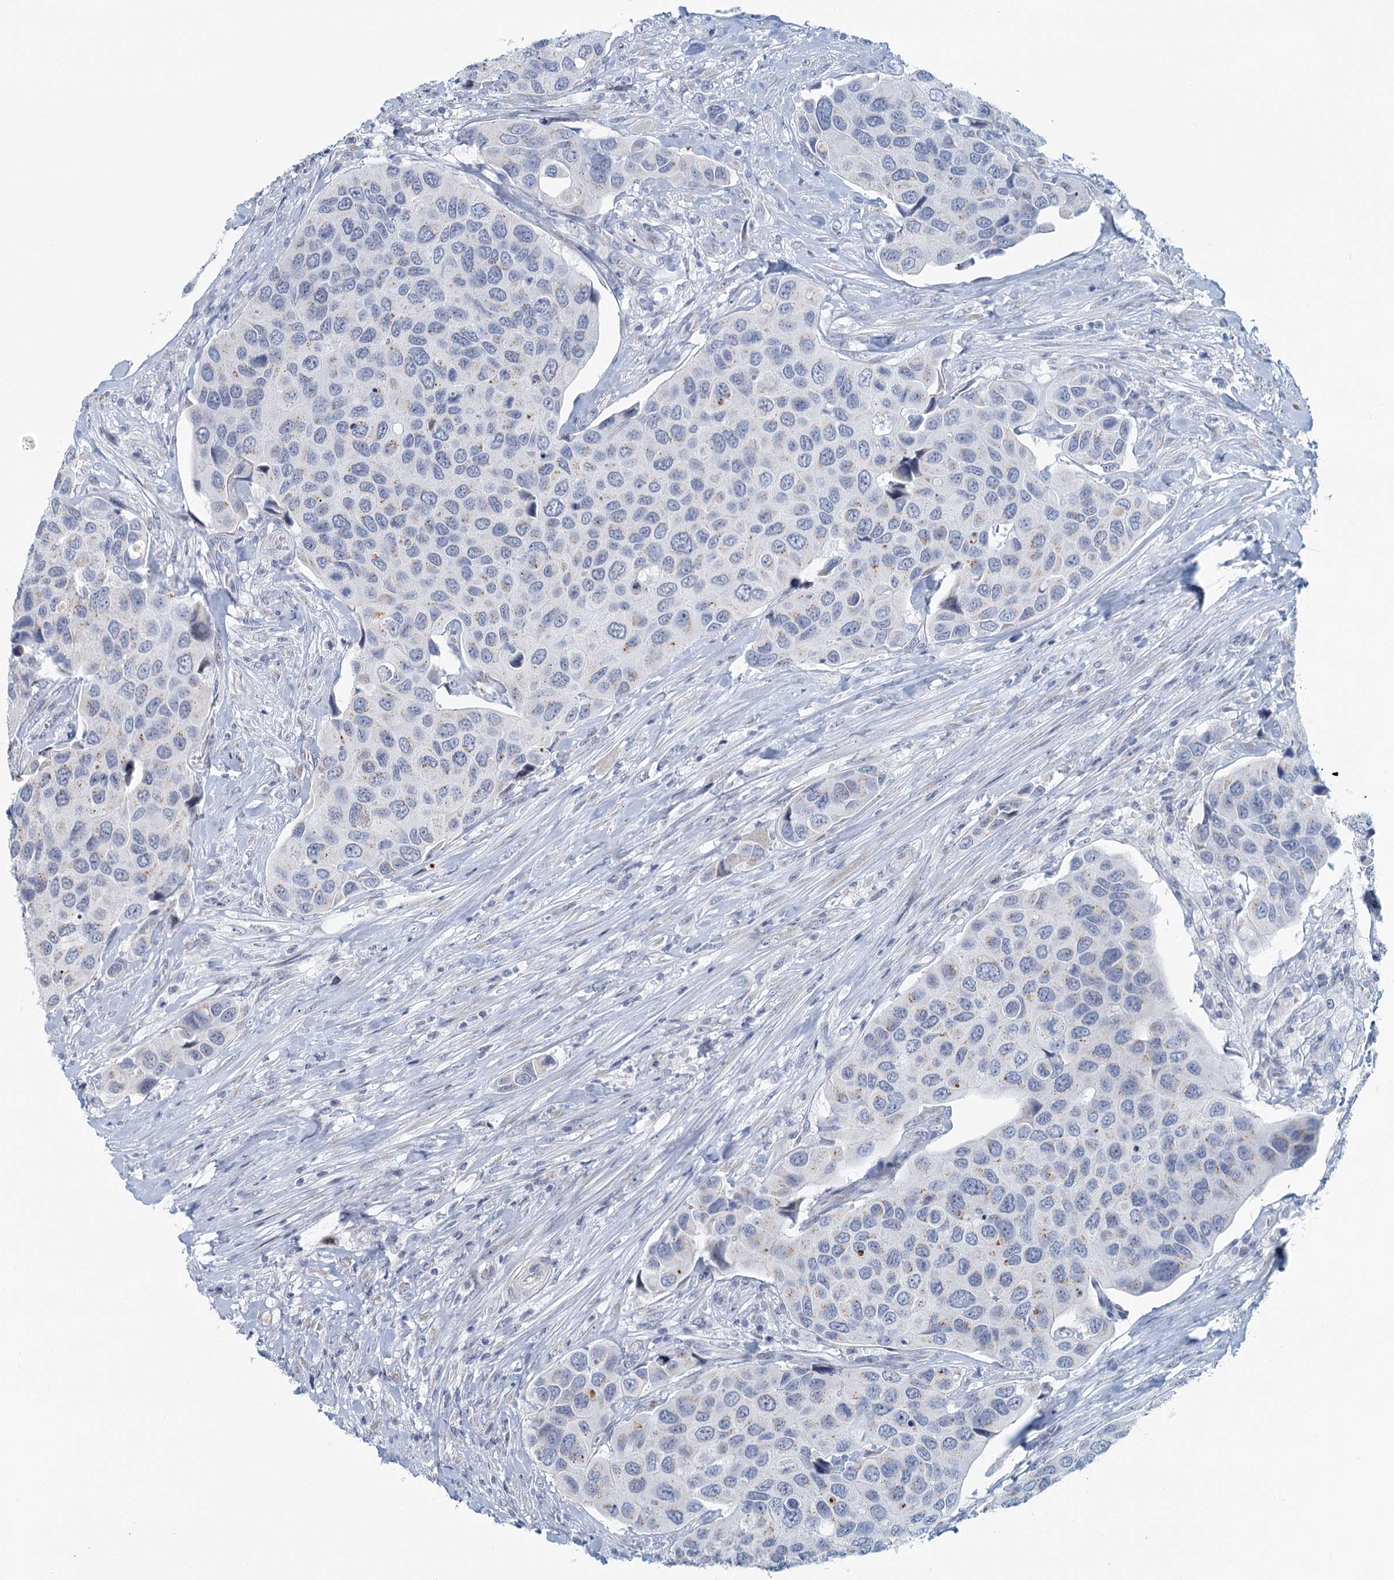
{"staining": {"intensity": "negative", "quantity": "none", "location": "none"}, "tissue": "urothelial cancer", "cell_type": "Tumor cells", "image_type": "cancer", "snomed": [{"axis": "morphology", "description": "Urothelial carcinoma, High grade"}, {"axis": "topography", "description": "Urinary bladder"}], "caption": "Immunohistochemistry photomicrograph of neoplastic tissue: urothelial carcinoma (high-grade) stained with DAB (3,3'-diaminobenzidine) shows no significant protein staining in tumor cells.", "gene": "ZNF527", "patient": {"sex": "male", "age": 74}}